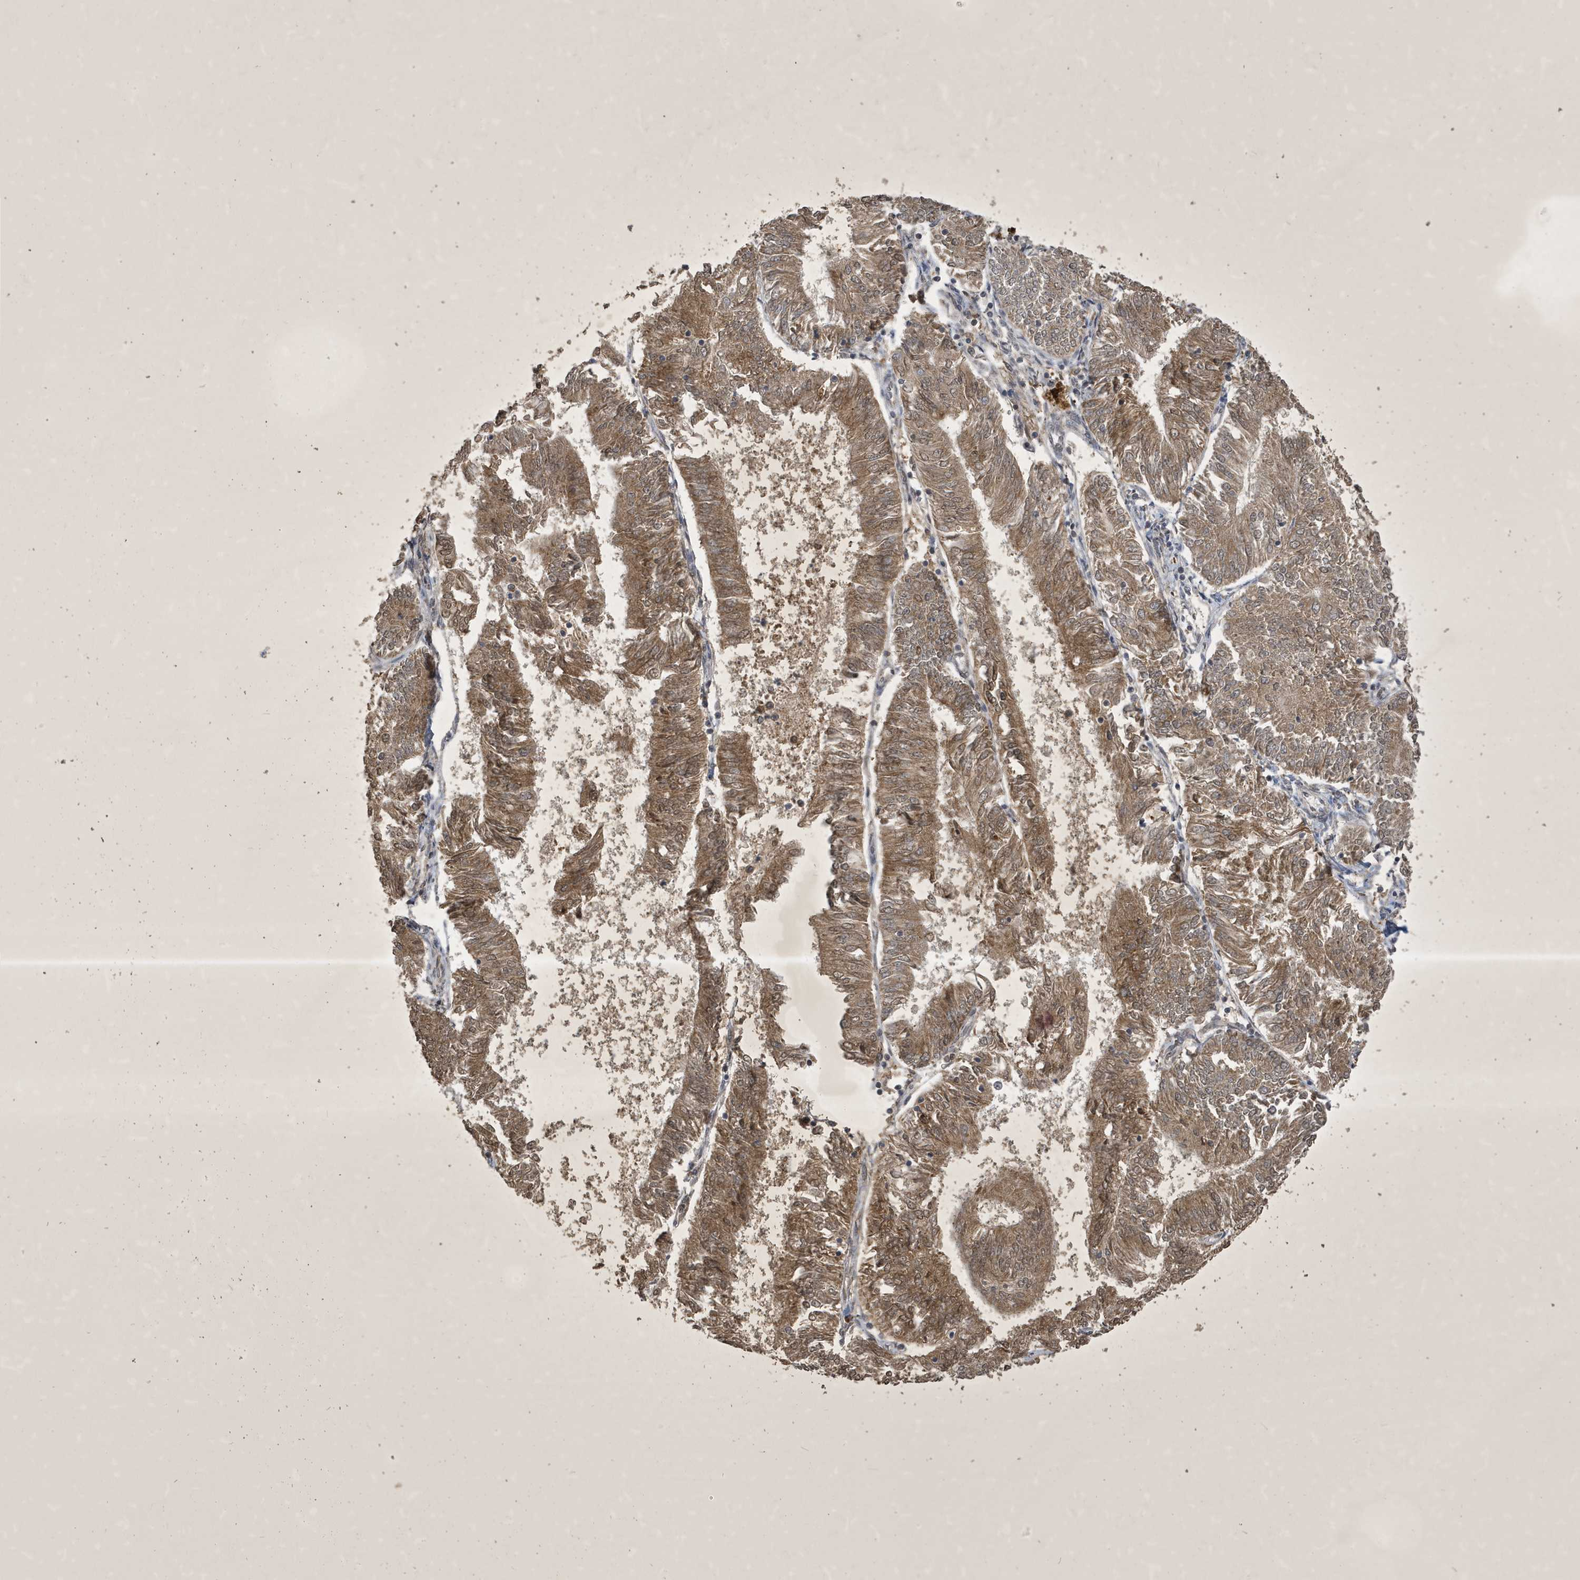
{"staining": {"intensity": "moderate", "quantity": ">75%", "location": "cytoplasmic/membranous,nuclear"}, "tissue": "endometrial cancer", "cell_type": "Tumor cells", "image_type": "cancer", "snomed": [{"axis": "morphology", "description": "Adenocarcinoma, NOS"}, {"axis": "topography", "description": "Endometrium"}], "caption": "Endometrial cancer stained with a brown dye demonstrates moderate cytoplasmic/membranous and nuclear positive expression in about >75% of tumor cells.", "gene": "STX10", "patient": {"sex": "female", "age": 58}}